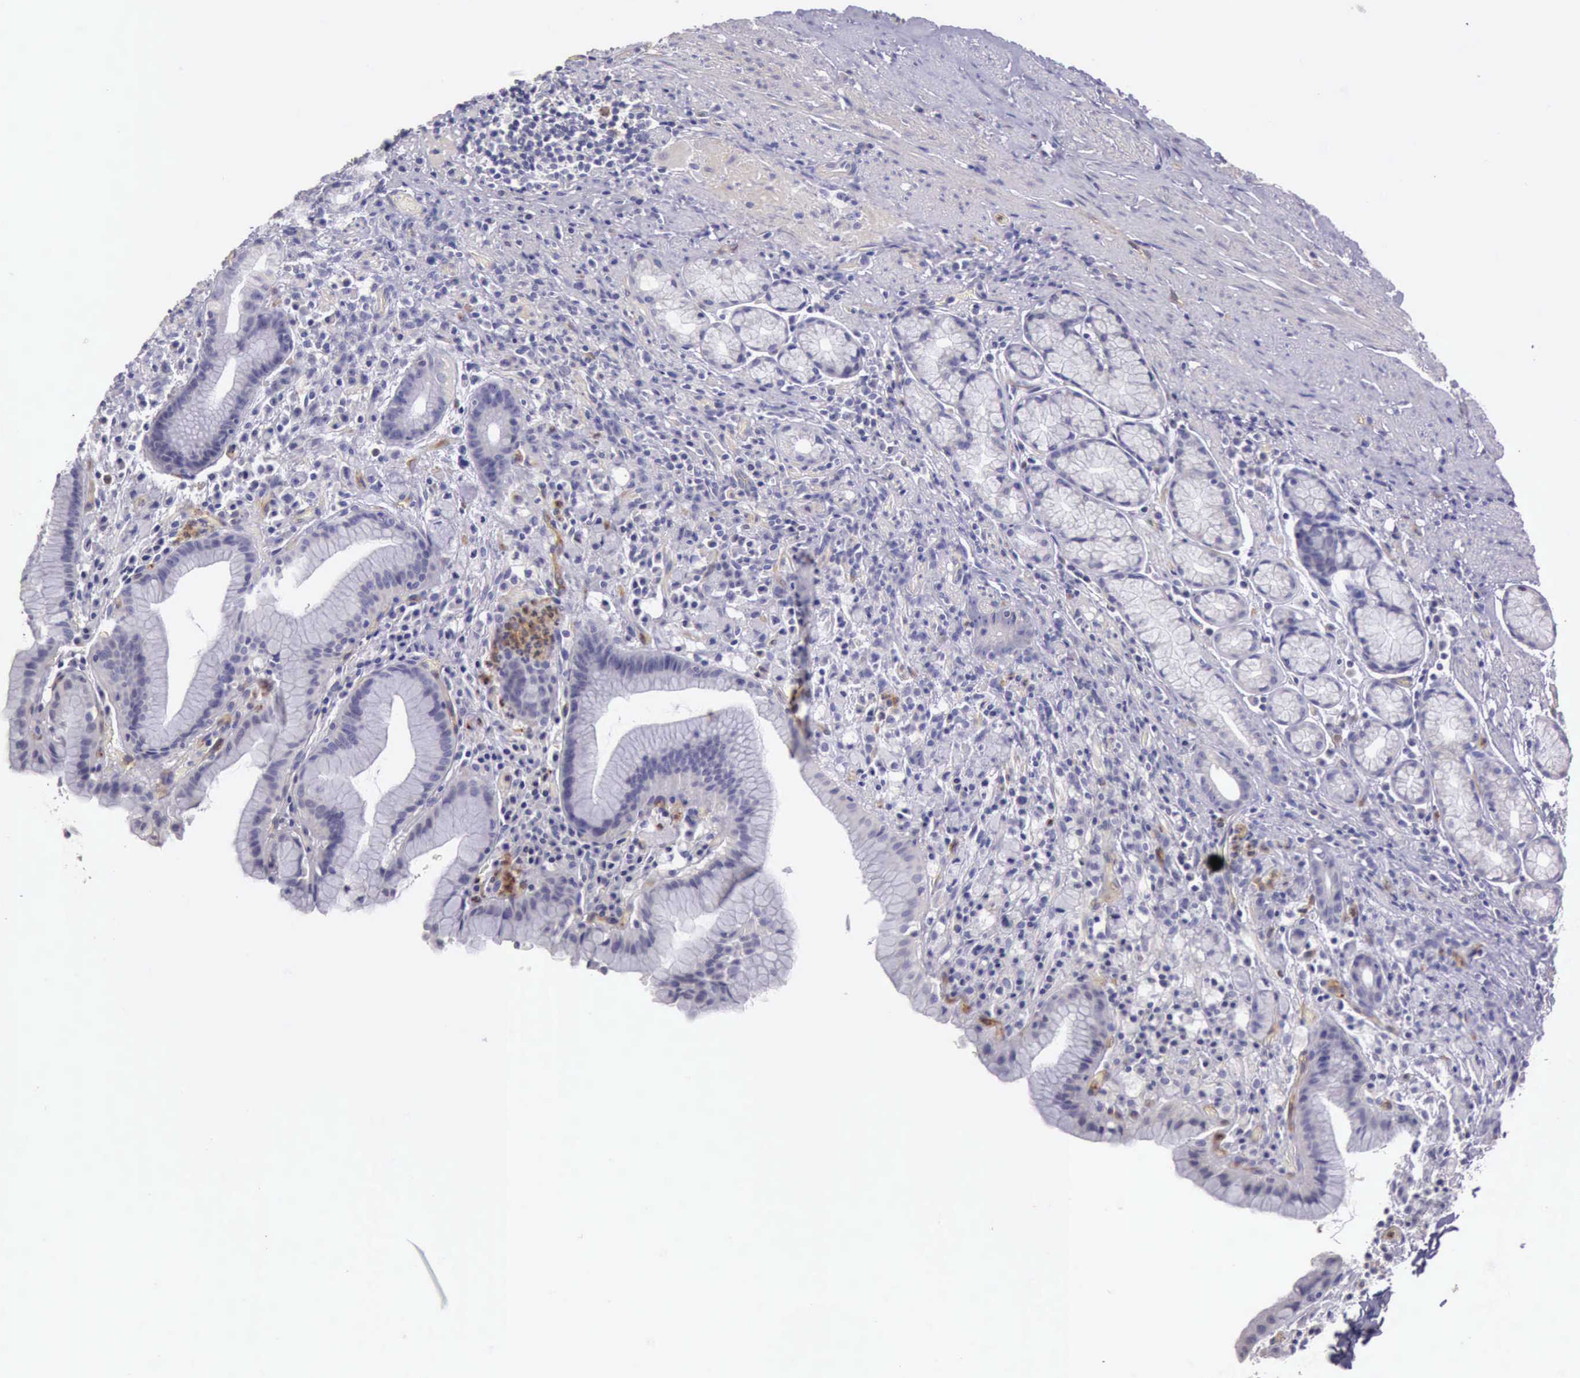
{"staining": {"intensity": "negative", "quantity": "none", "location": "none"}, "tissue": "stomach", "cell_type": "Glandular cells", "image_type": "normal", "snomed": [{"axis": "morphology", "description": "Normal tissue, NOS"}, {"axis": "topography", "description": "Stomach, lower"}], "caption": "IHC histopathology image of unremarkable stomach stained for a protein (brown), which demonstrates no staining in glandular cells. Brightfield microscopy of immunohistochemistry (IHC) stained with DAB (brown) and hematoxylin (blue), captured at high magnification.", "gene": "TCEANC", "patient": {"sex": "male", "age": 56}}